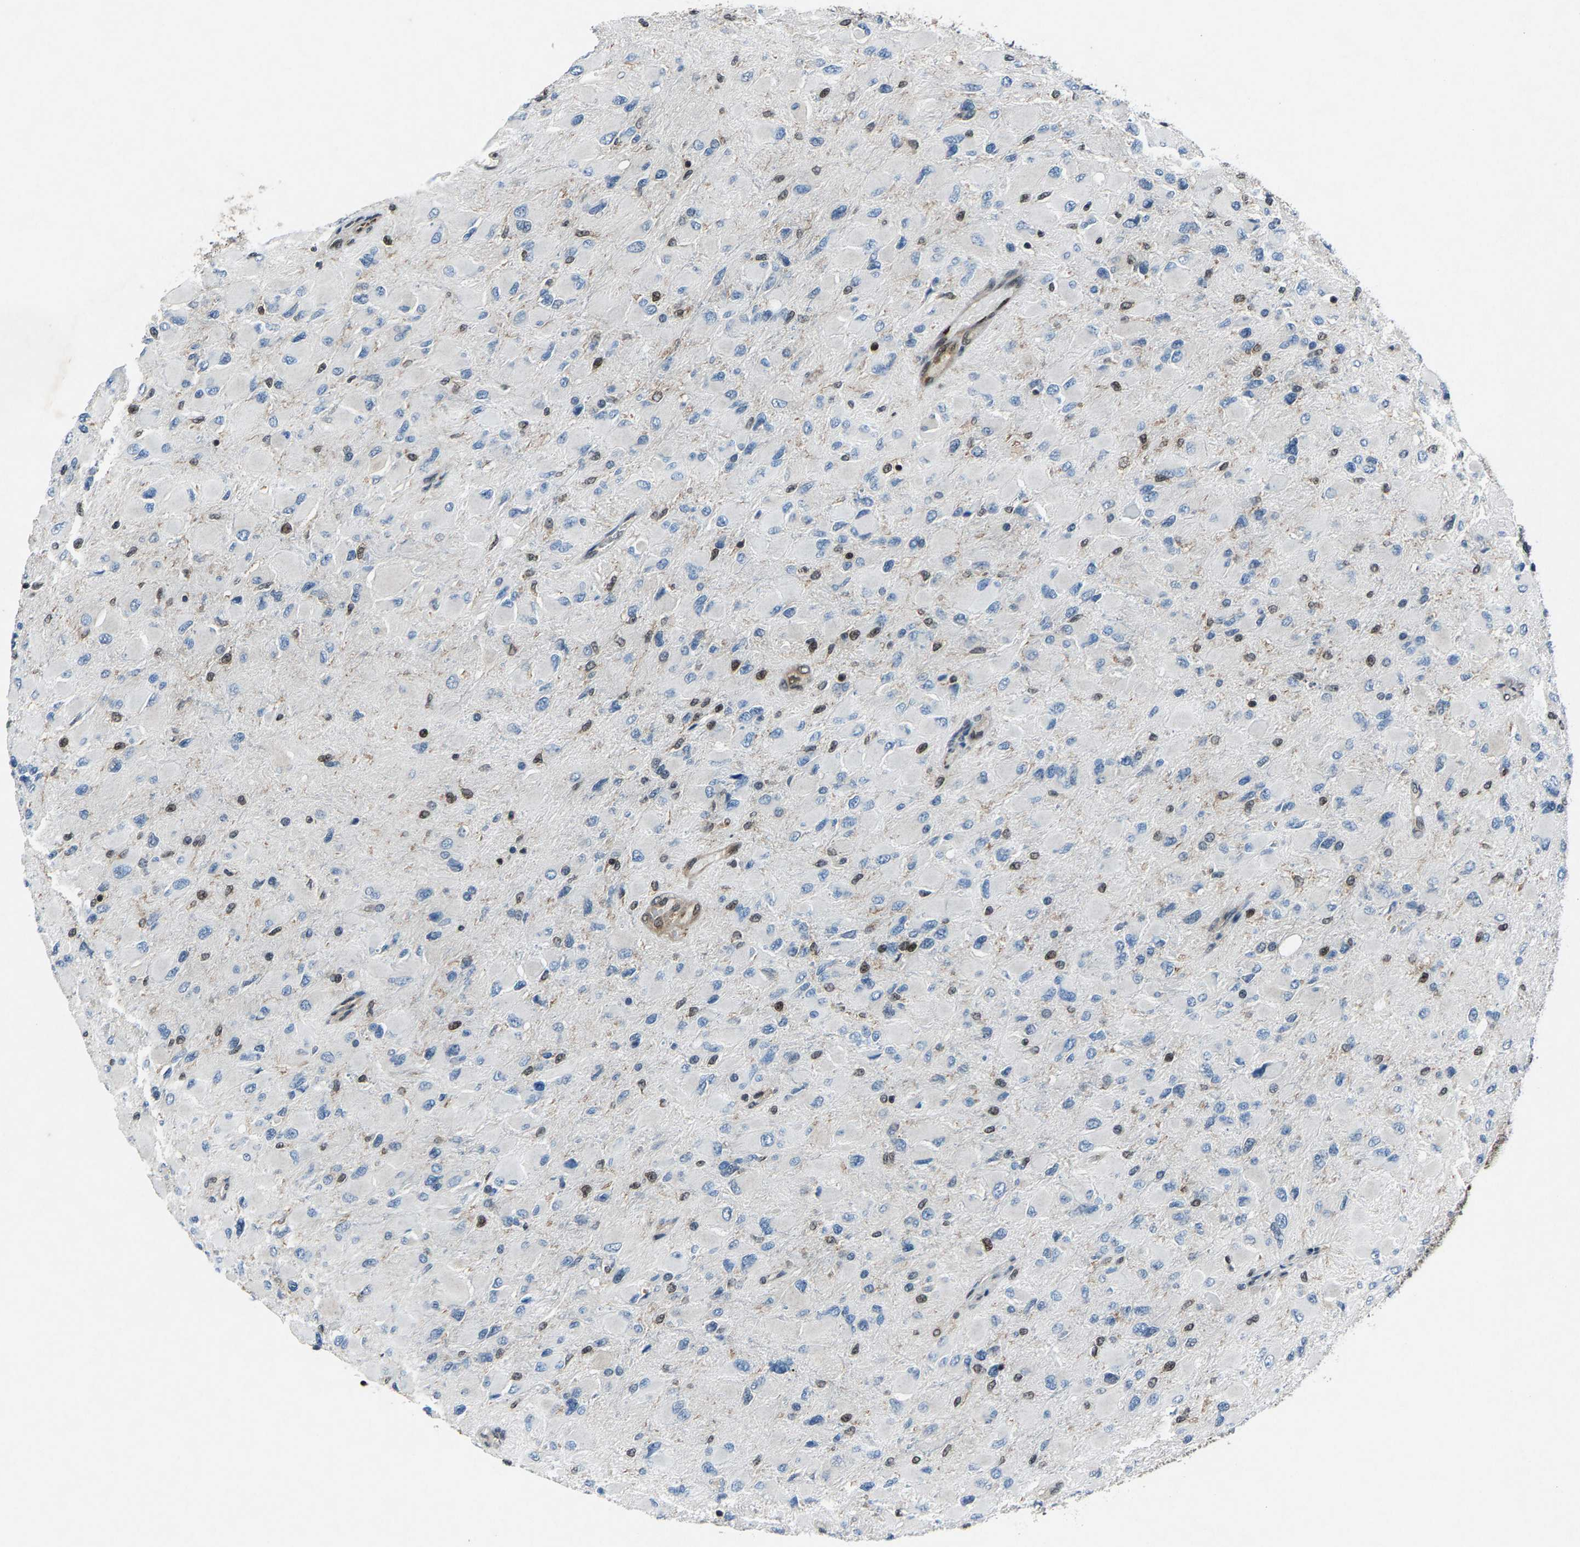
{"staining": {"intensity": "moderate", "quantity": "<25%", "location": "nuclear"}, "tissue": "glioma", "cell_type": "Tumor cells", "image_type": "cancer", "snomed": [{"axis": "morphology", "description": "Glioma, malignant, High grade"}, {"axis": "topography", "description": "Cerebral cortex"}], "caption": "High-grade glioma (malignant) stained with a brown dye displays moderate nuclear positive staining in about <25% of tumor cells.", "gene": "ATXN3", "patient": {"sex": "female", "age": 36}}